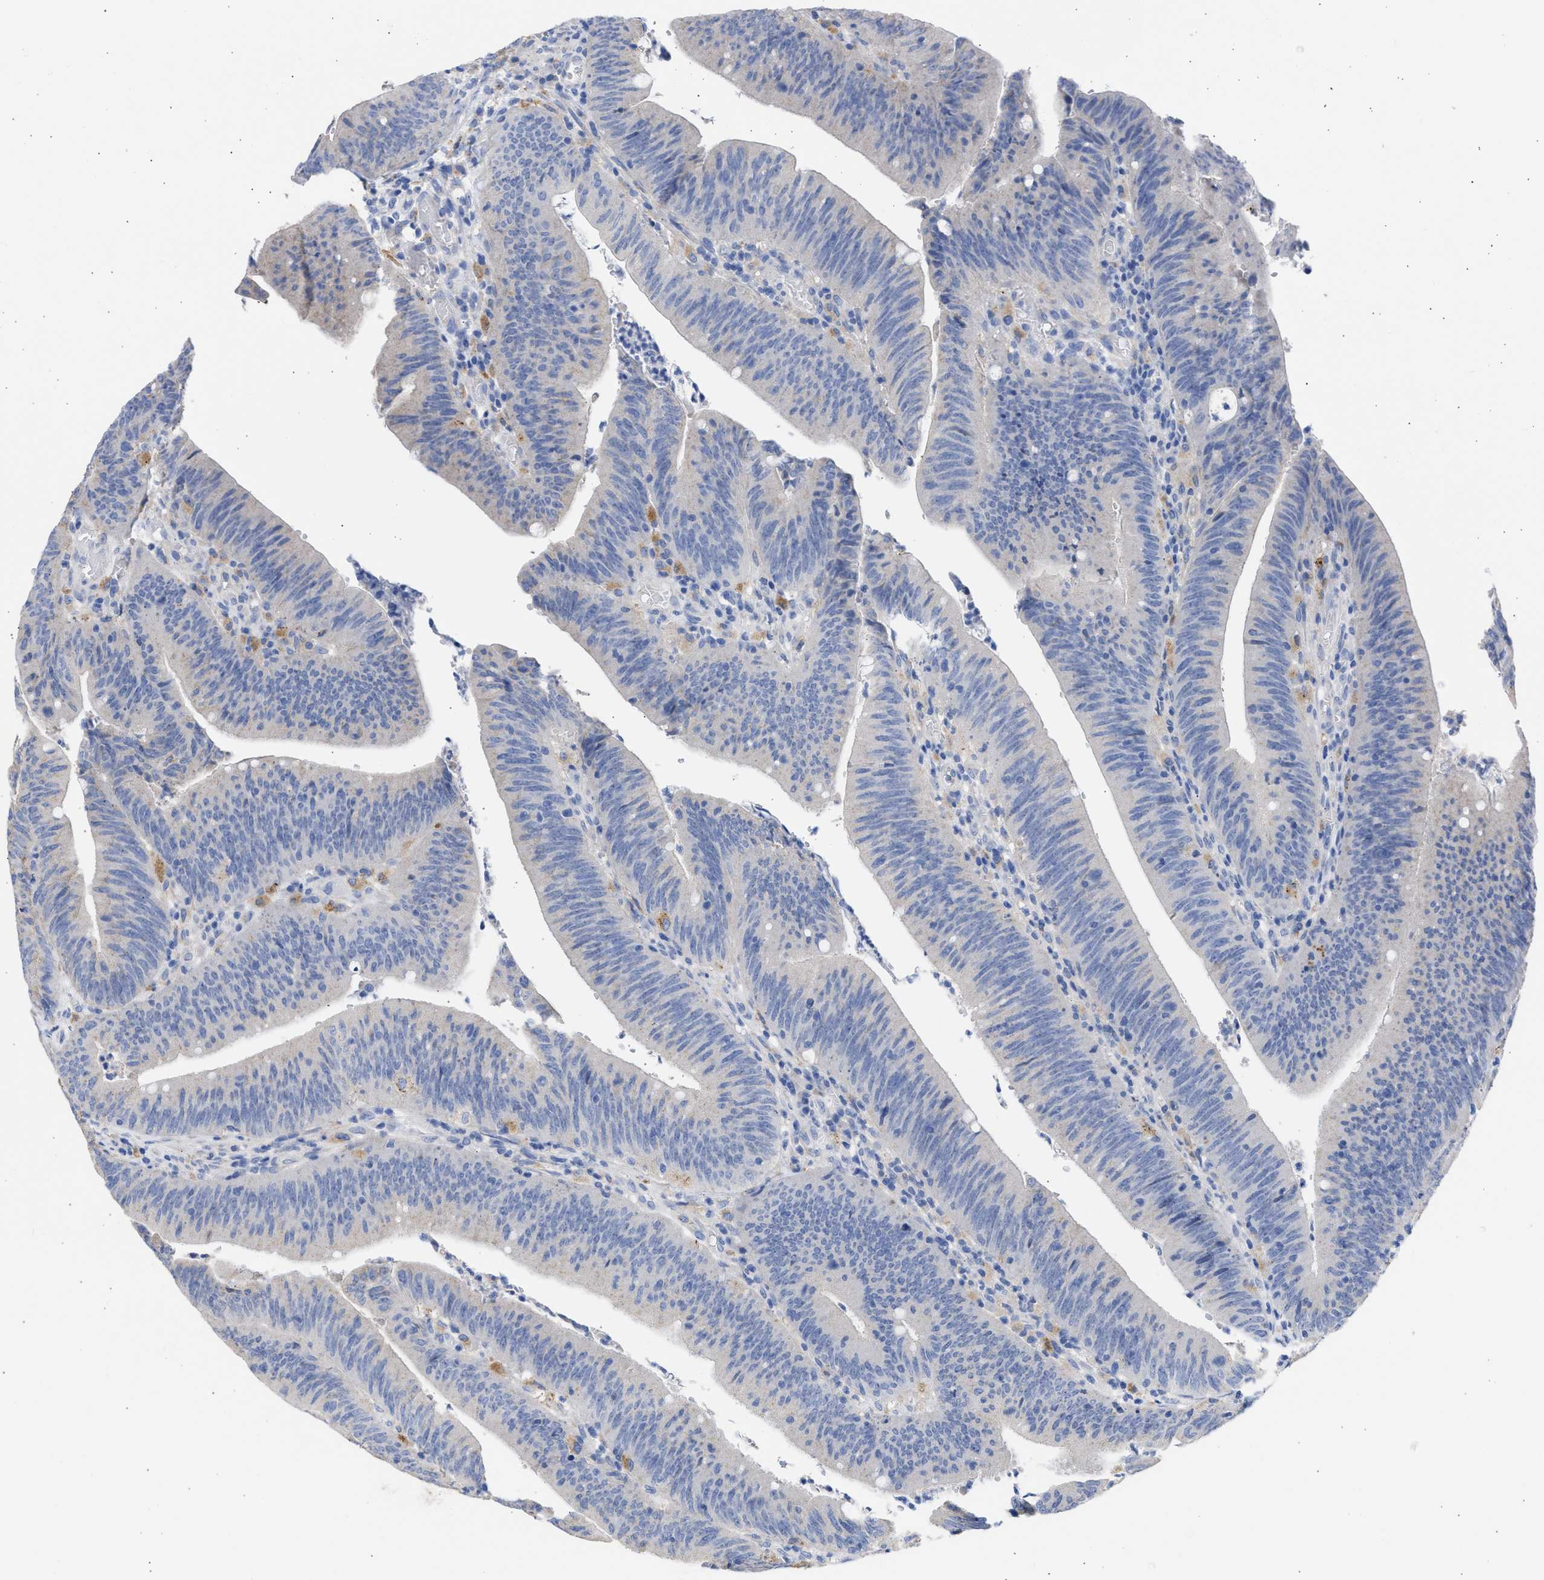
{"staining": {"intensity": "negative", "quantity": "none", "location": "none"}, "tissue": "colorectal cancer", "cell_type": "Tumor cells", "image_type": "cancer", "snomed": [{"axis": "morphology", "description": "Normal tissue, NOS"}, {"axis": "morphology", "description": "Adenocarcinoma, NOS"}, {"axis": "topography", "description": "Rectum"}], "caption": "Protein analysis of adenocarcinoma (colorectal) demonstrates no significant positivity in tumor cells.", "gene": "RSPH1", "patient": {"sex": "female", "age": 66}}